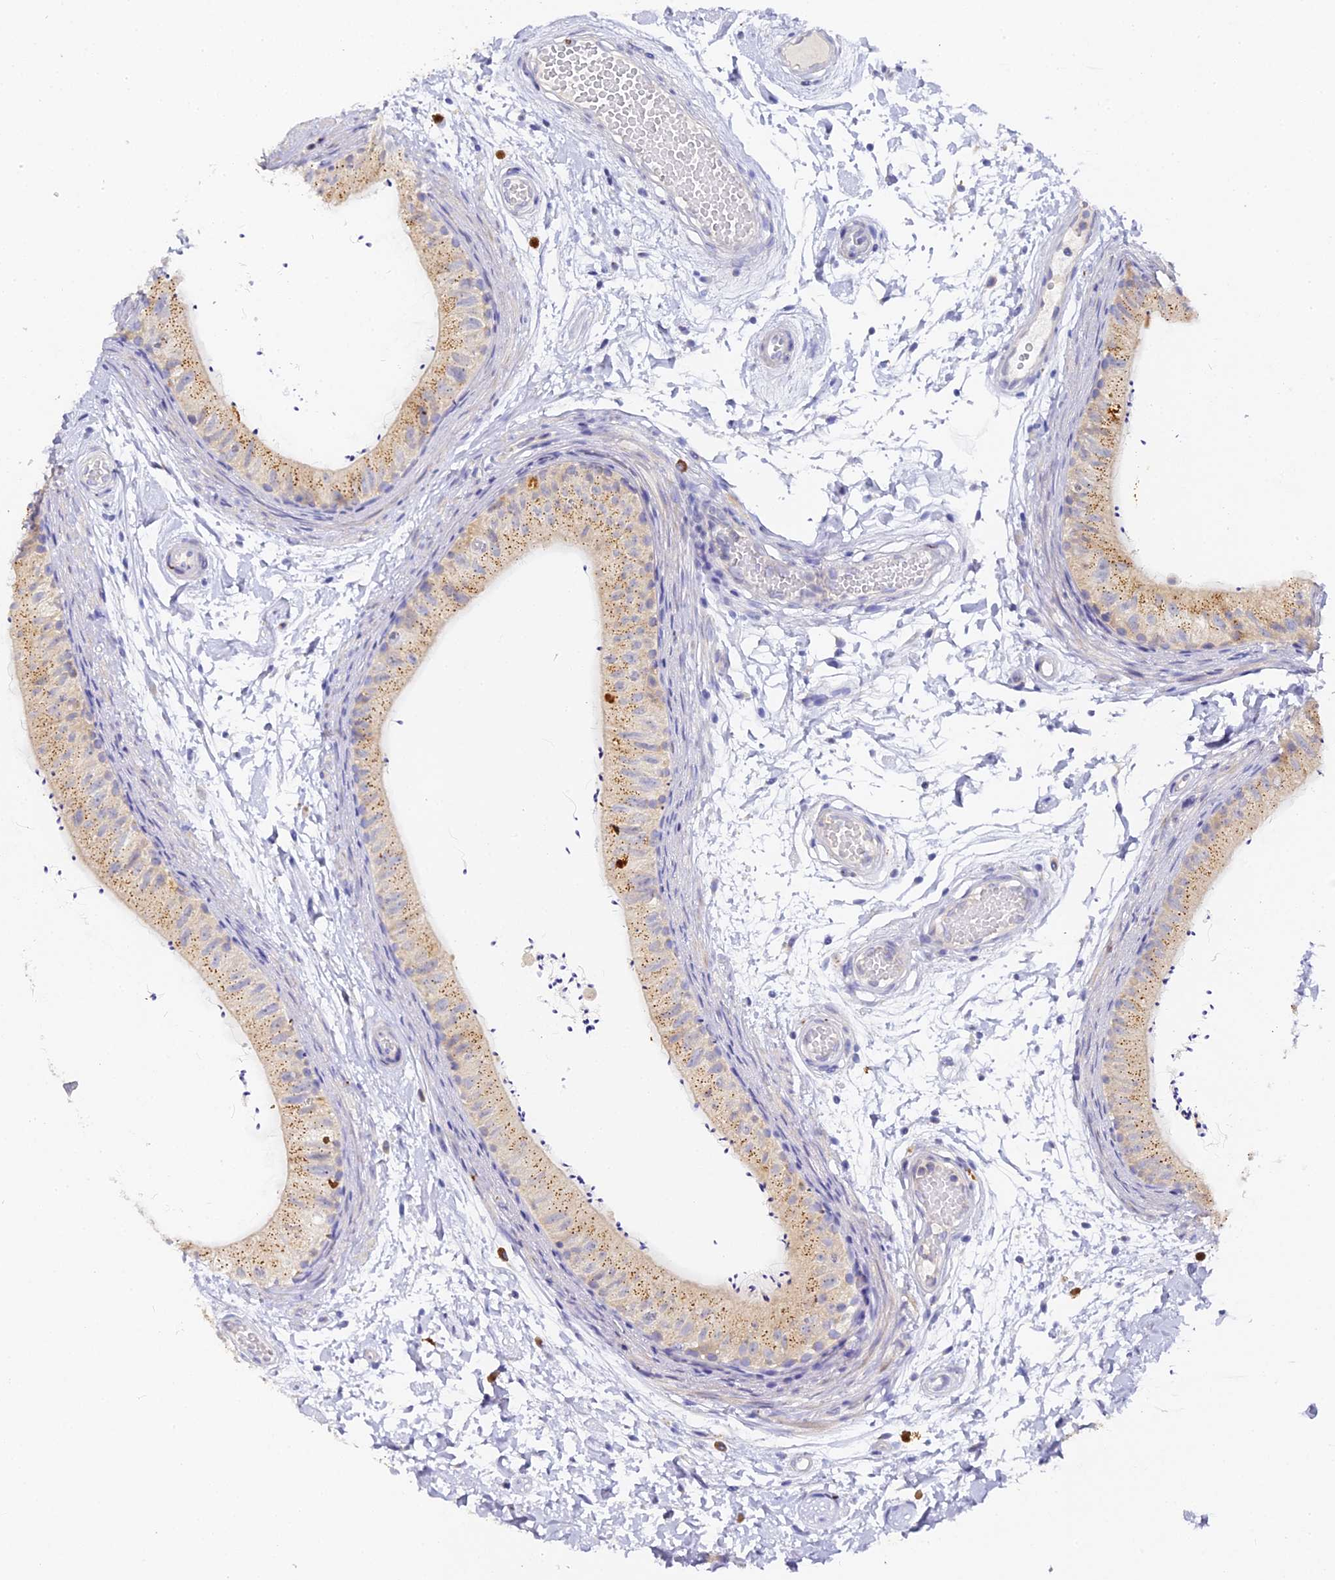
{"staining": {"intensity": "moderate", "quantity": ">75%", "location": "cytoplasmic/membranous"}, "tissue": "epididymis", "cell_type": "Glandular cells", "image_type": "normal", "snomed": [{"axis": "morphology", "description": "Normal tissue, NOS"}, {"axis": "topography", "description": "Epididymis"}], "caption": "Immunohistochemistry (IHC) image of unremarkable epididymis: epididymis stained using immunohistochemistry (IHC) demonstrates medium levels of moderate protein expression localized specifically in the cytoplasmic/membranous of glandular cells, appearing as a cytoplasmic/membranous brown color.", "gene": "DONSON", "patient": {"sex": "male", "age": 50}}